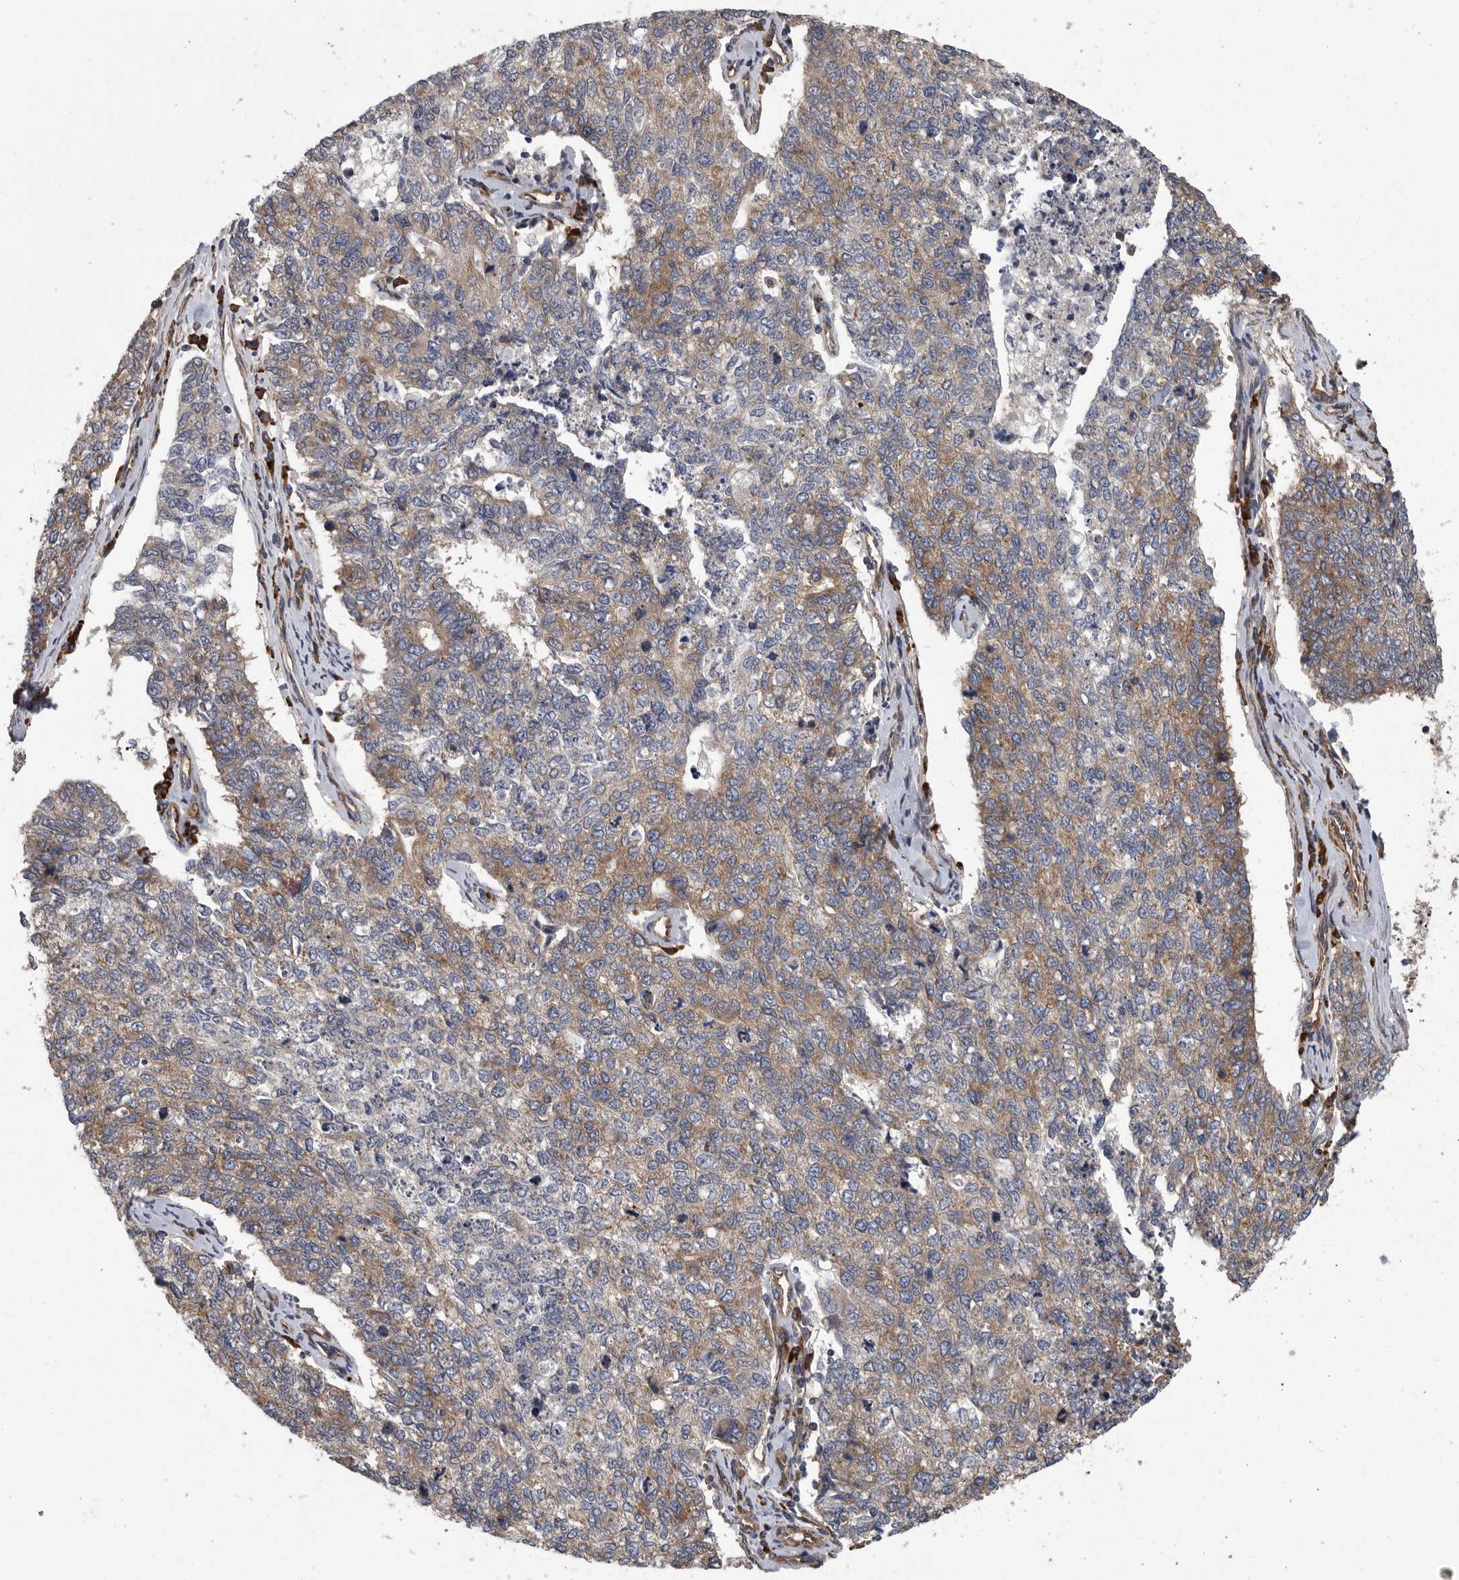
{"staining": {"intensity": "moderate", "quantity": ">75%", "location": "cytoplasmic/membranous"}, "tissue": "cervical cancer", "cell_type": "Tumor cells", "image_type": "cancer", "snomed": [{"axis": "morphology", "description": "Squamous cell carcinoma, NOS"}, {"axis": "topography", "description": "Cervix"}], "caption": "Cervical squamous cell carcinoma stained with IHC demonstrates moderate cytoplasmic/membranous expression in approximately >75% of tumor cells.", "gene": "OXR1", "patient": {"sex": "female", "age": 63}}